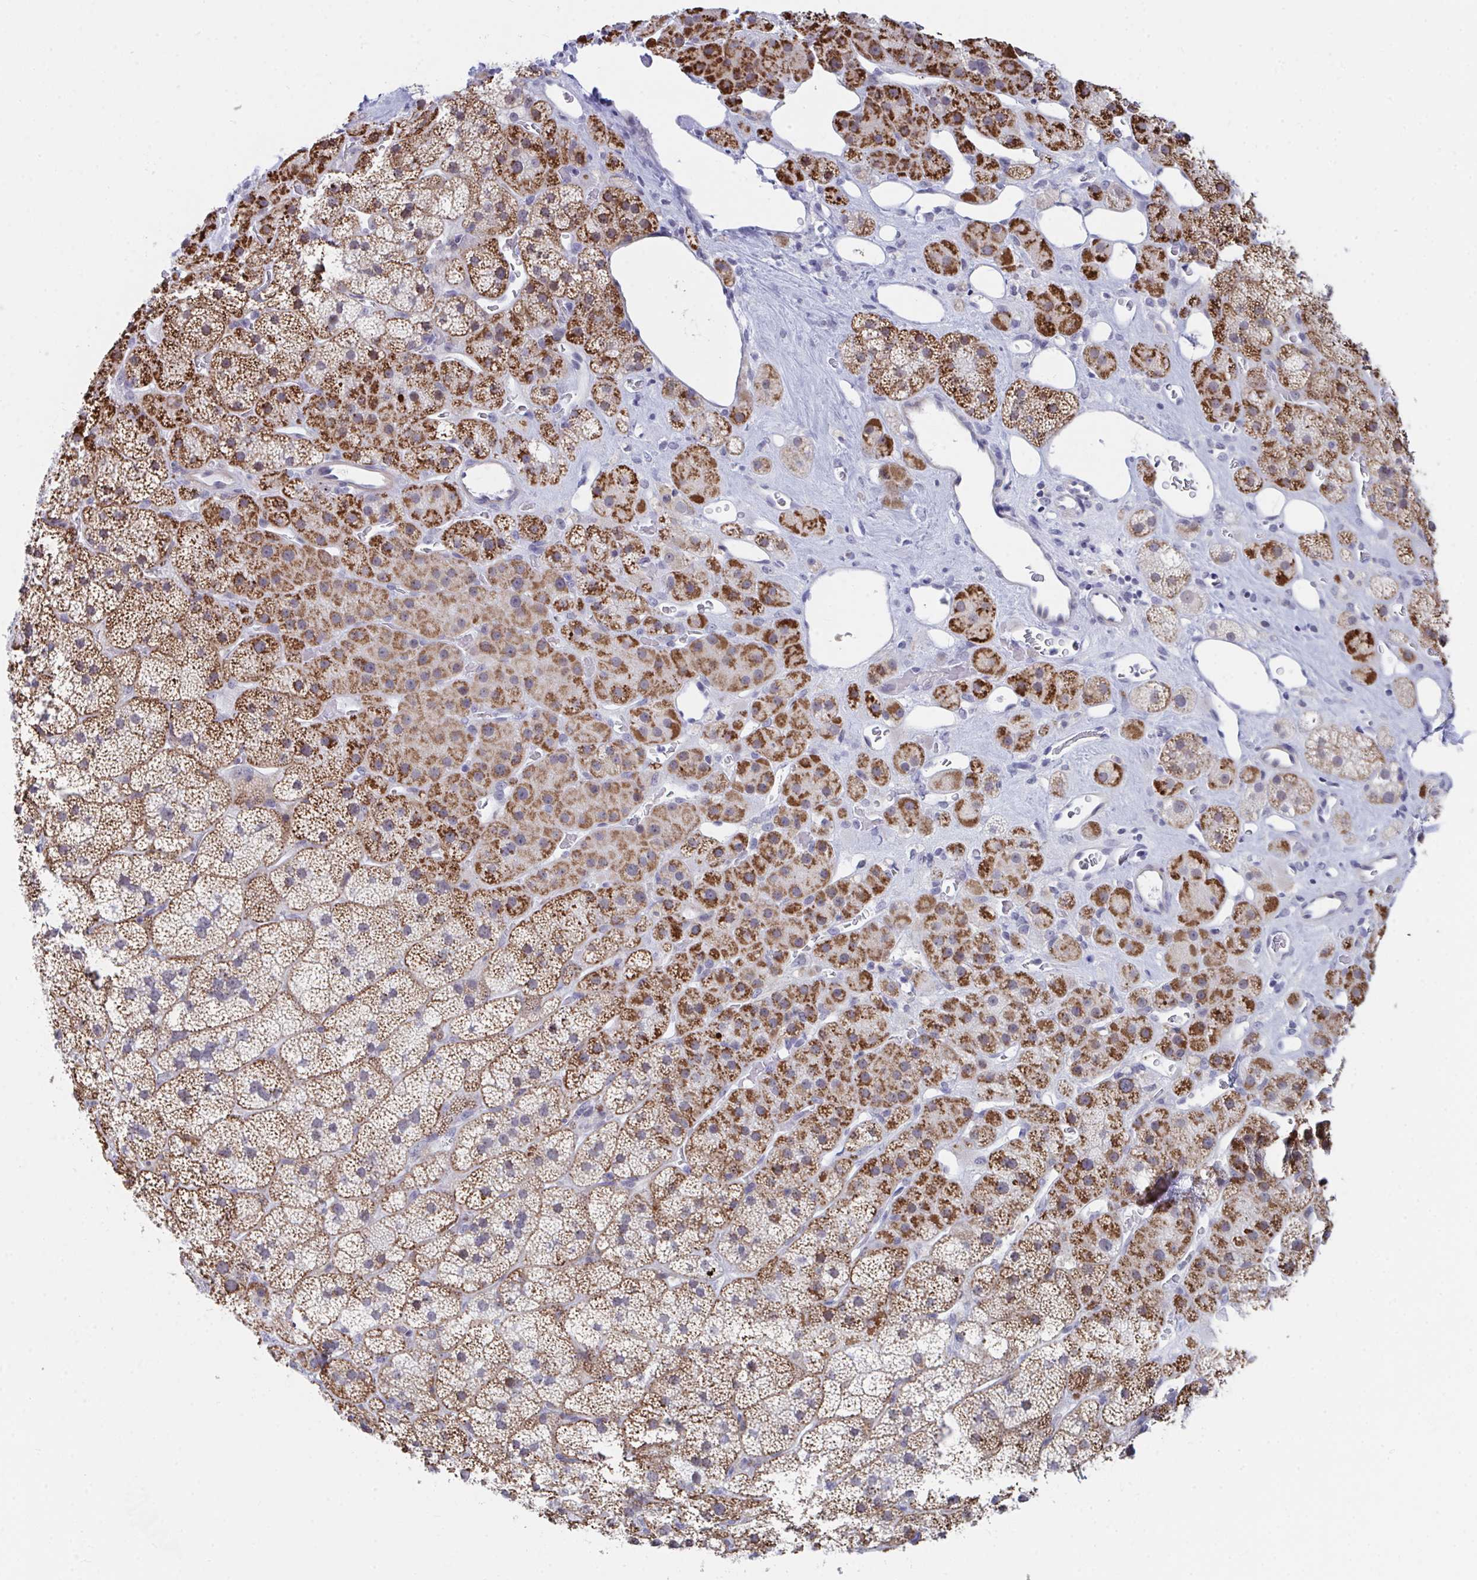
{"staining": {"intensity": "strong", "quantity": "25%-75%", "location": "cytoplasmic/membranous"}, "tissue": "adrenal gland", "cell_type": "Glandular cells", "image_type": "normal", "snomed": [{"axis": "morphology", "description": "Normal tissue, NOS"}, {"axis": "topography", "description": "Adrenal gland"}], "caption": "Glandular cells display high levels of strong cytoplasmic/membranous positivity in about 25%-75% of cells in unremarkable adrenal gland.", "gene": "DAOA", "patient": {"sex": "male", "age": 57}}